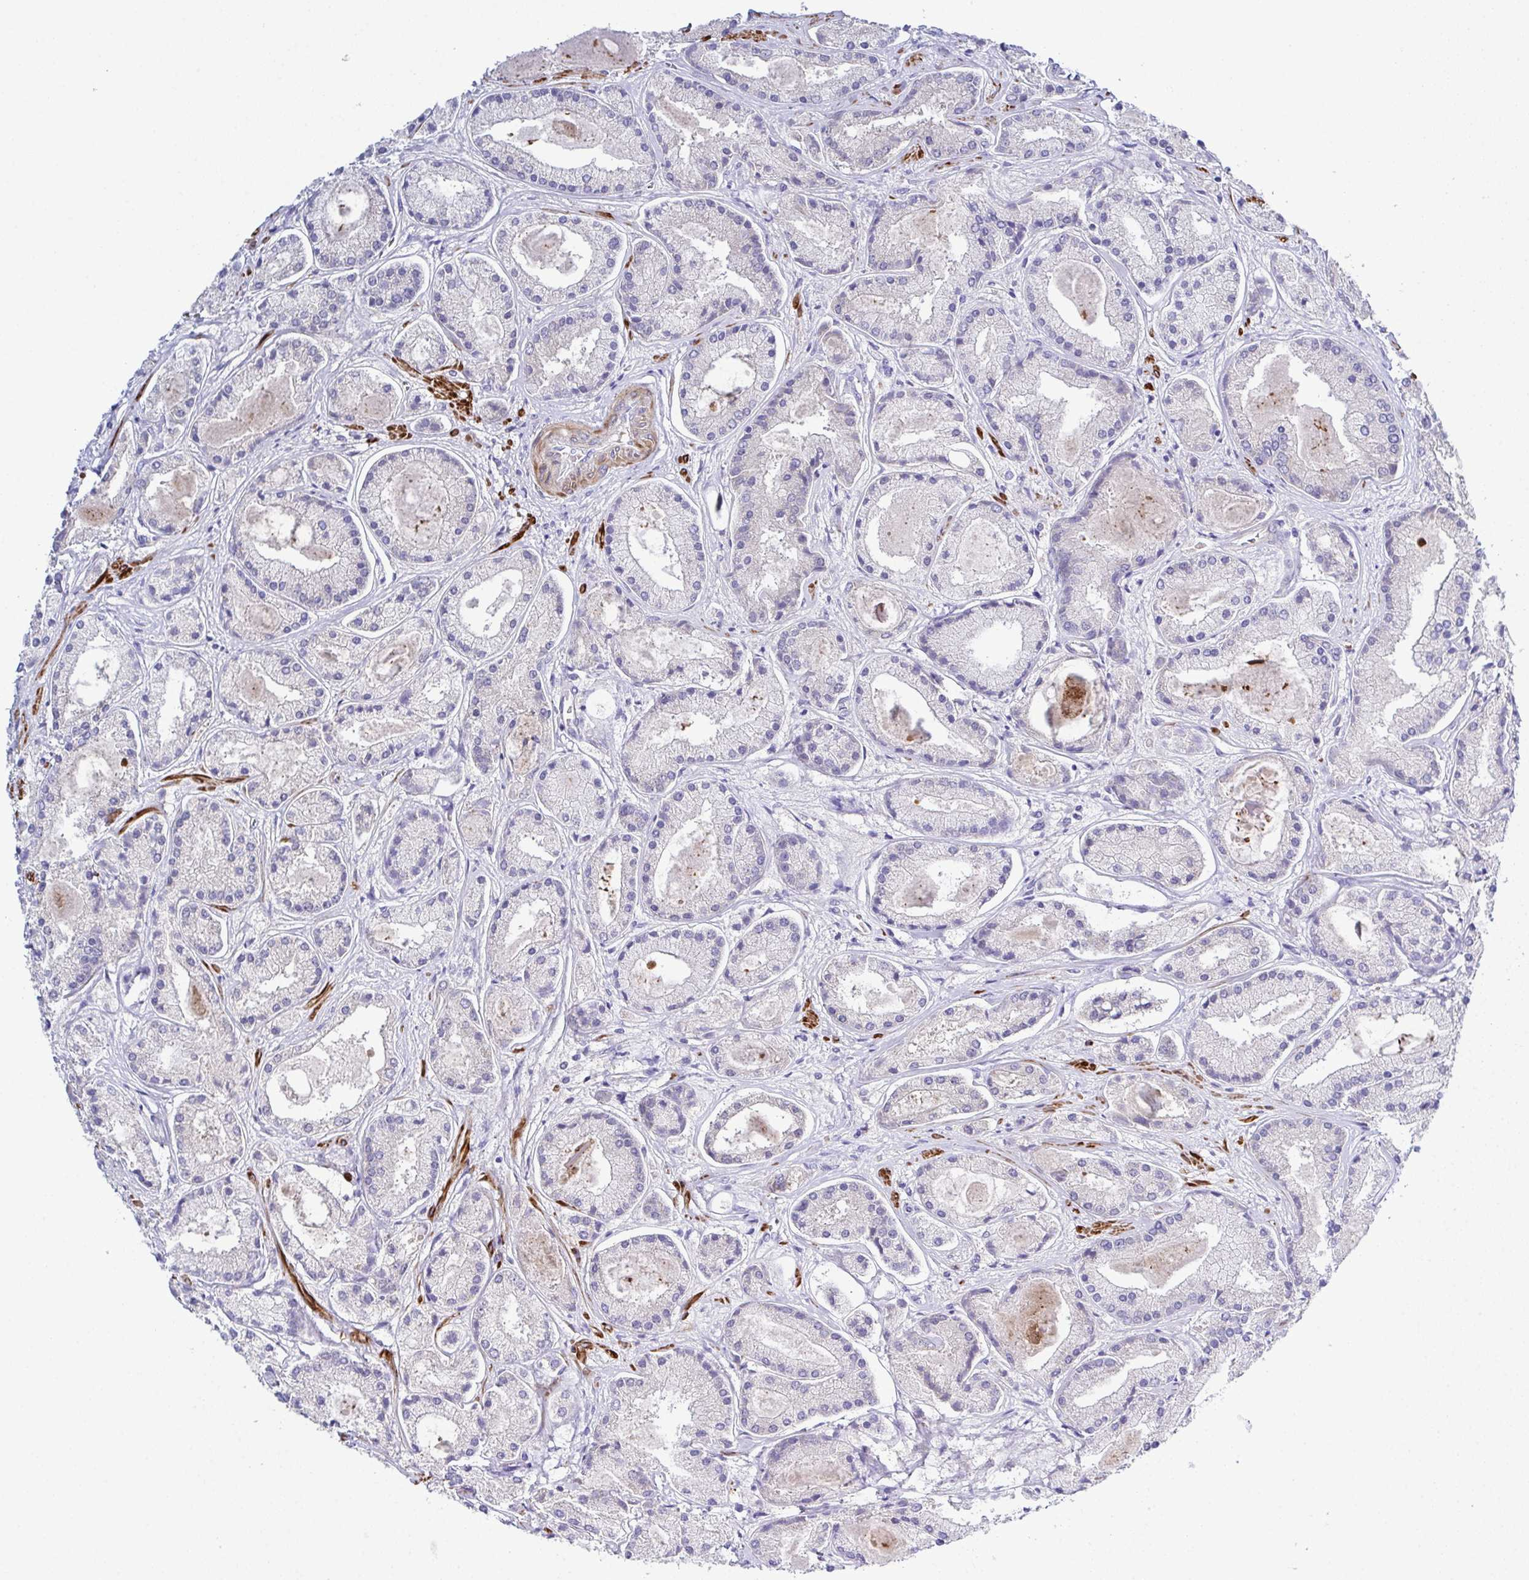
{"staining": {"intensity": "negative", "quantity": "none", "location": "none"}, "tissue": "prostate cancer", "cell_type": "Tumor cells", "image_type": "cancer", "snomed": [{"axis": "morphology", "description": "Adenocarcinoma, High grade"}, {"axis": "topography", "description": "Prostate"}], "caption": "Human prostate cancer stained for a protein using immunohistochemistry exhibits no positivity in tumor cells.", "gene": "CFAP97D1", "patient": {"sex": "male", "age": 67}}